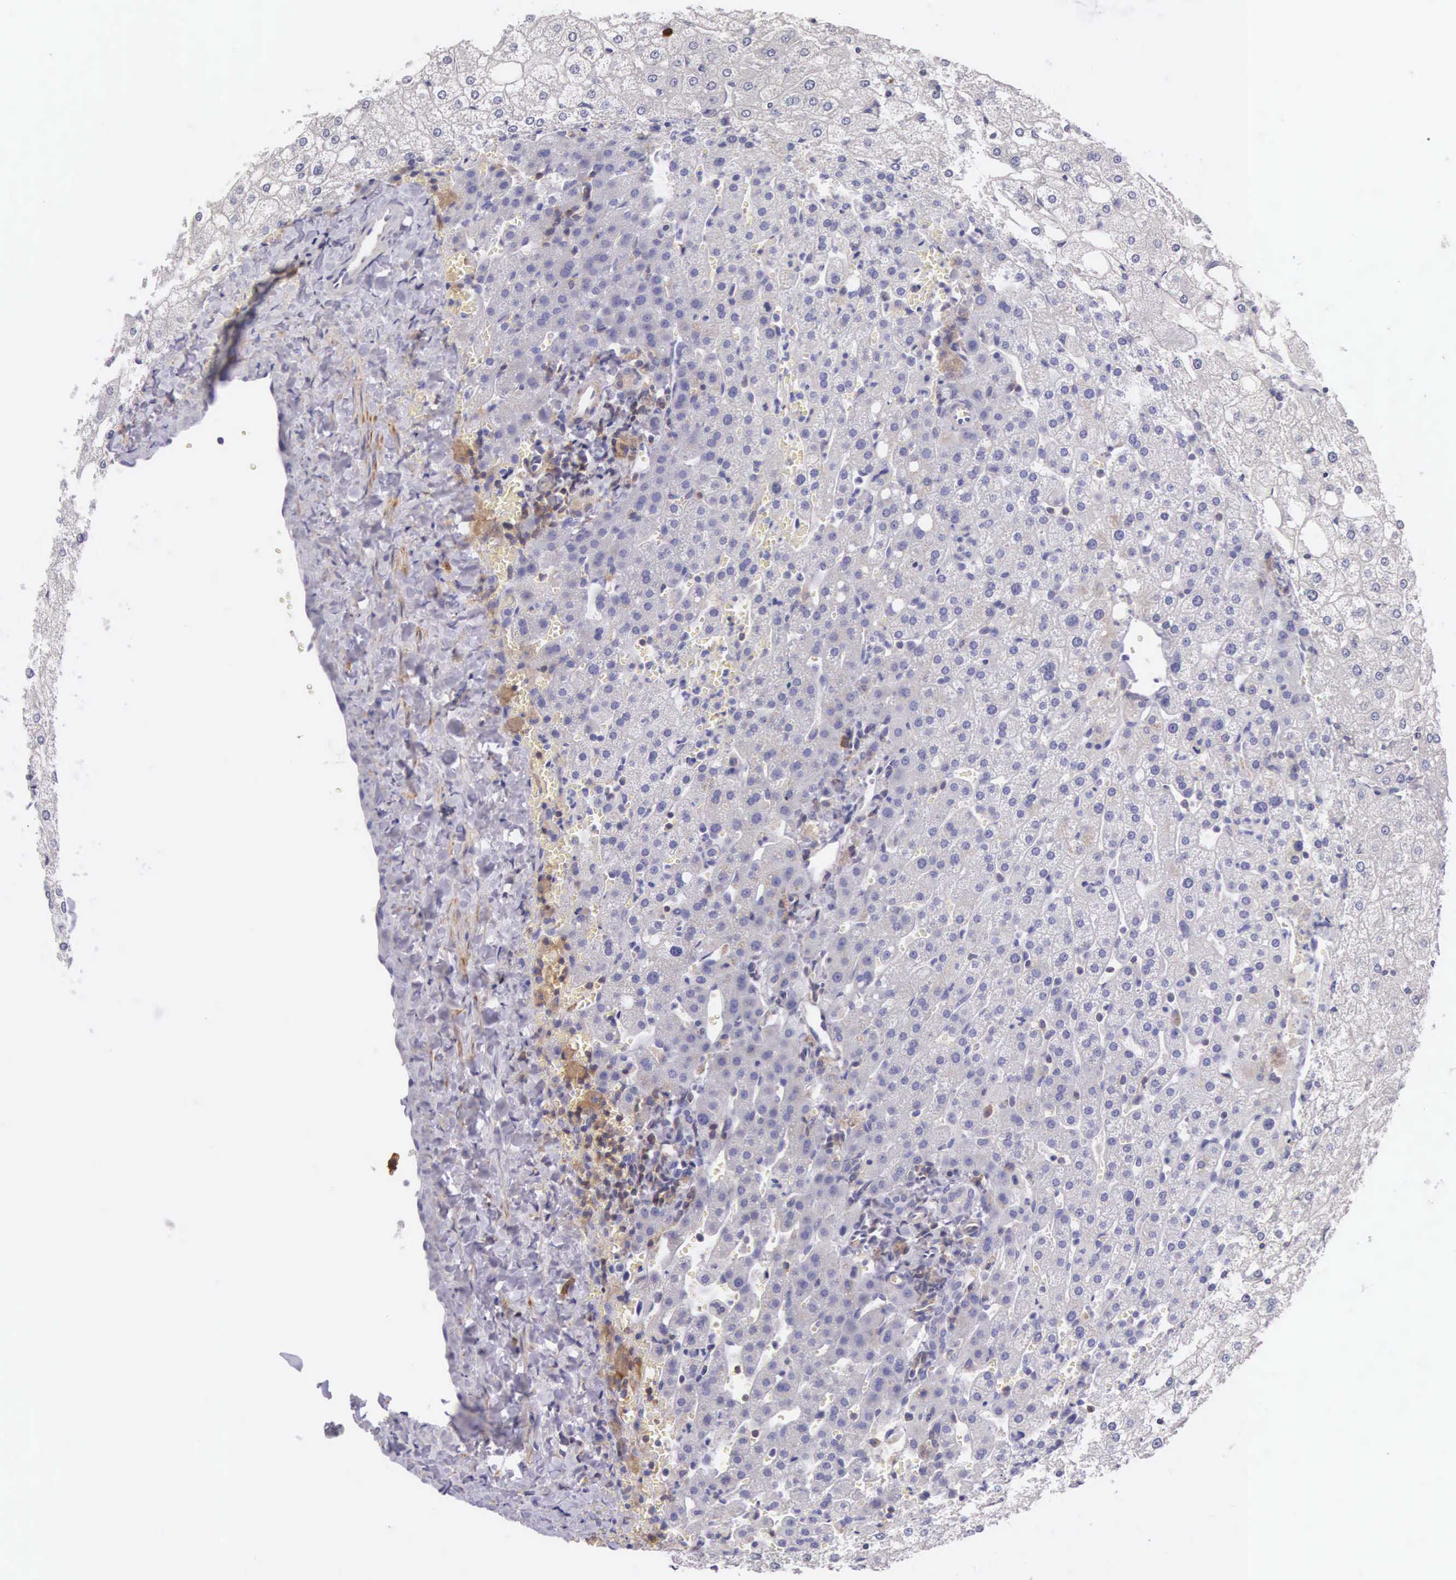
{"staining": {"intensity": "negative", "quantity": "none", "location": "none"}, "tissue": "liver", "cell_type": "Cholangiocytes", "image_type": "normal", "snomed": [{"axis": "morphology", "description": "Normal tissue, NOS"}, {"axis": "morphology", "description": "Adenocarcinoma, metastatic, NOS"}, {"axis": "topography", "description": "Liver"}], "caption": "Immunohistochemistry (IHC) of normal liver exhibits no staining in cholangiocytes.", "gene": "OSBPL3", "patient": {"sex": "male", "age": 38}}